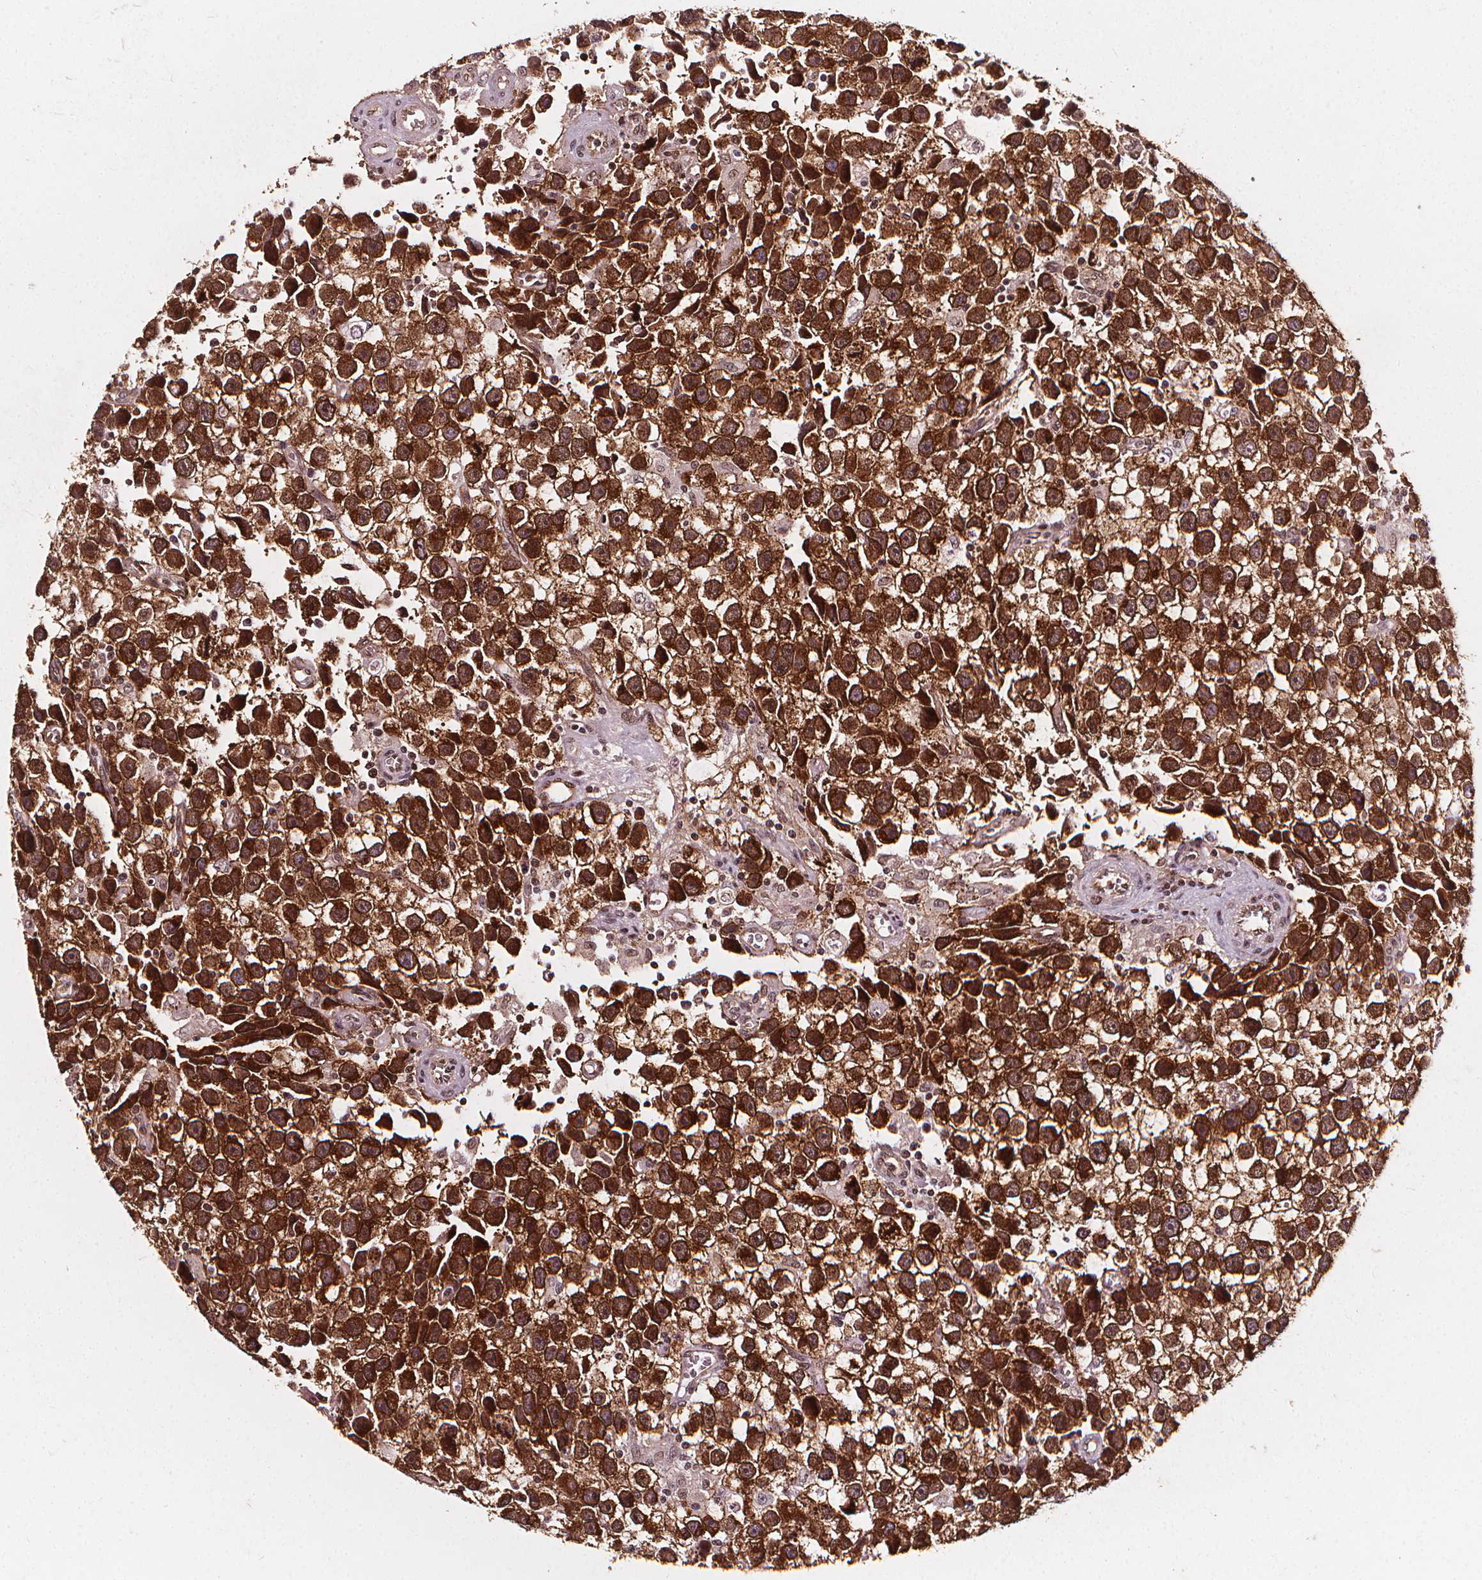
{"staining": {"intensity": "strong", "quantity": ">75%", "location": "cytoplasmic/membranous,nuclear"}, "tissue": "testis cancer", "cell_type": "Tumor cells", "image_type": "cancer", "snomed": [{"axis": "morphology", "description": "Seminoma, NOS"}, {"axis": "topography", "description": "Testis"}], "caption": "Approximately >75% of tumor cells in human seminoma (testis) demonstrate strong cytoplasmic/membranous and nuclear protein staining as visualized by brown immunohistochemical staining.", "gene": "SMN1", "patient": {"sex": "male", "age": 43}}